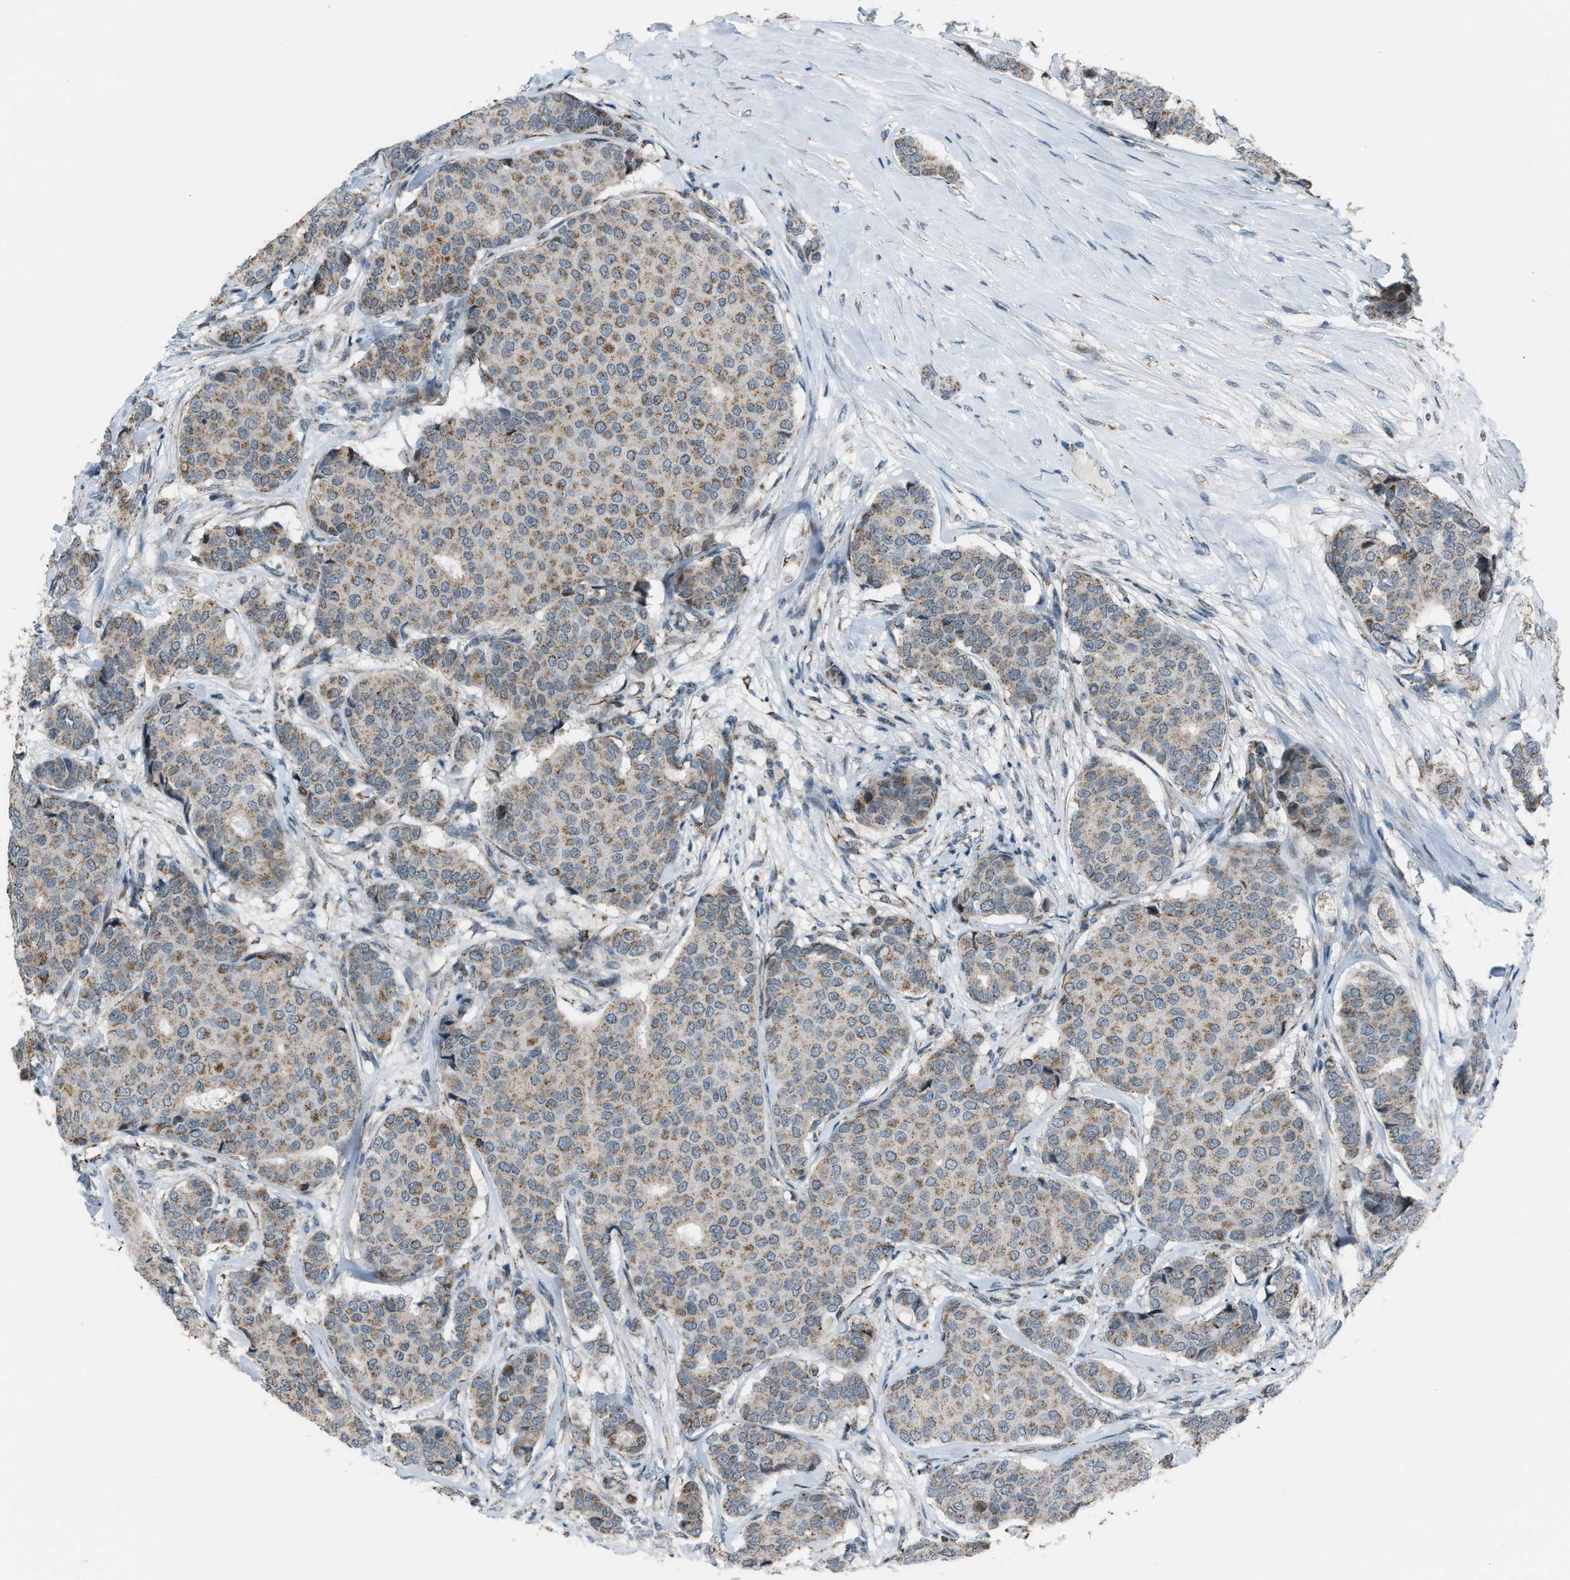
{"staining": {"intensity": "moderate", "quantity": ">75%", "location": "cytoplasmic/membranous"}, "tissue": "breast cancer", "cell_type": "Tumor cells", "image_type": "cancer", "snomed": [{"axis": "morphology", "description": "Duct carcinoma"}, {"axis": "topography", "description": "Breast"}], "caption": "DAB immunohistochemical staining of human invasive ductal carcinoma (breast) shows moderate cytoplasmic/membranous protein expression in about >75% of tumor cells.", "gene": "CHN2", "patient": {"sex": "female", "age": 75}}